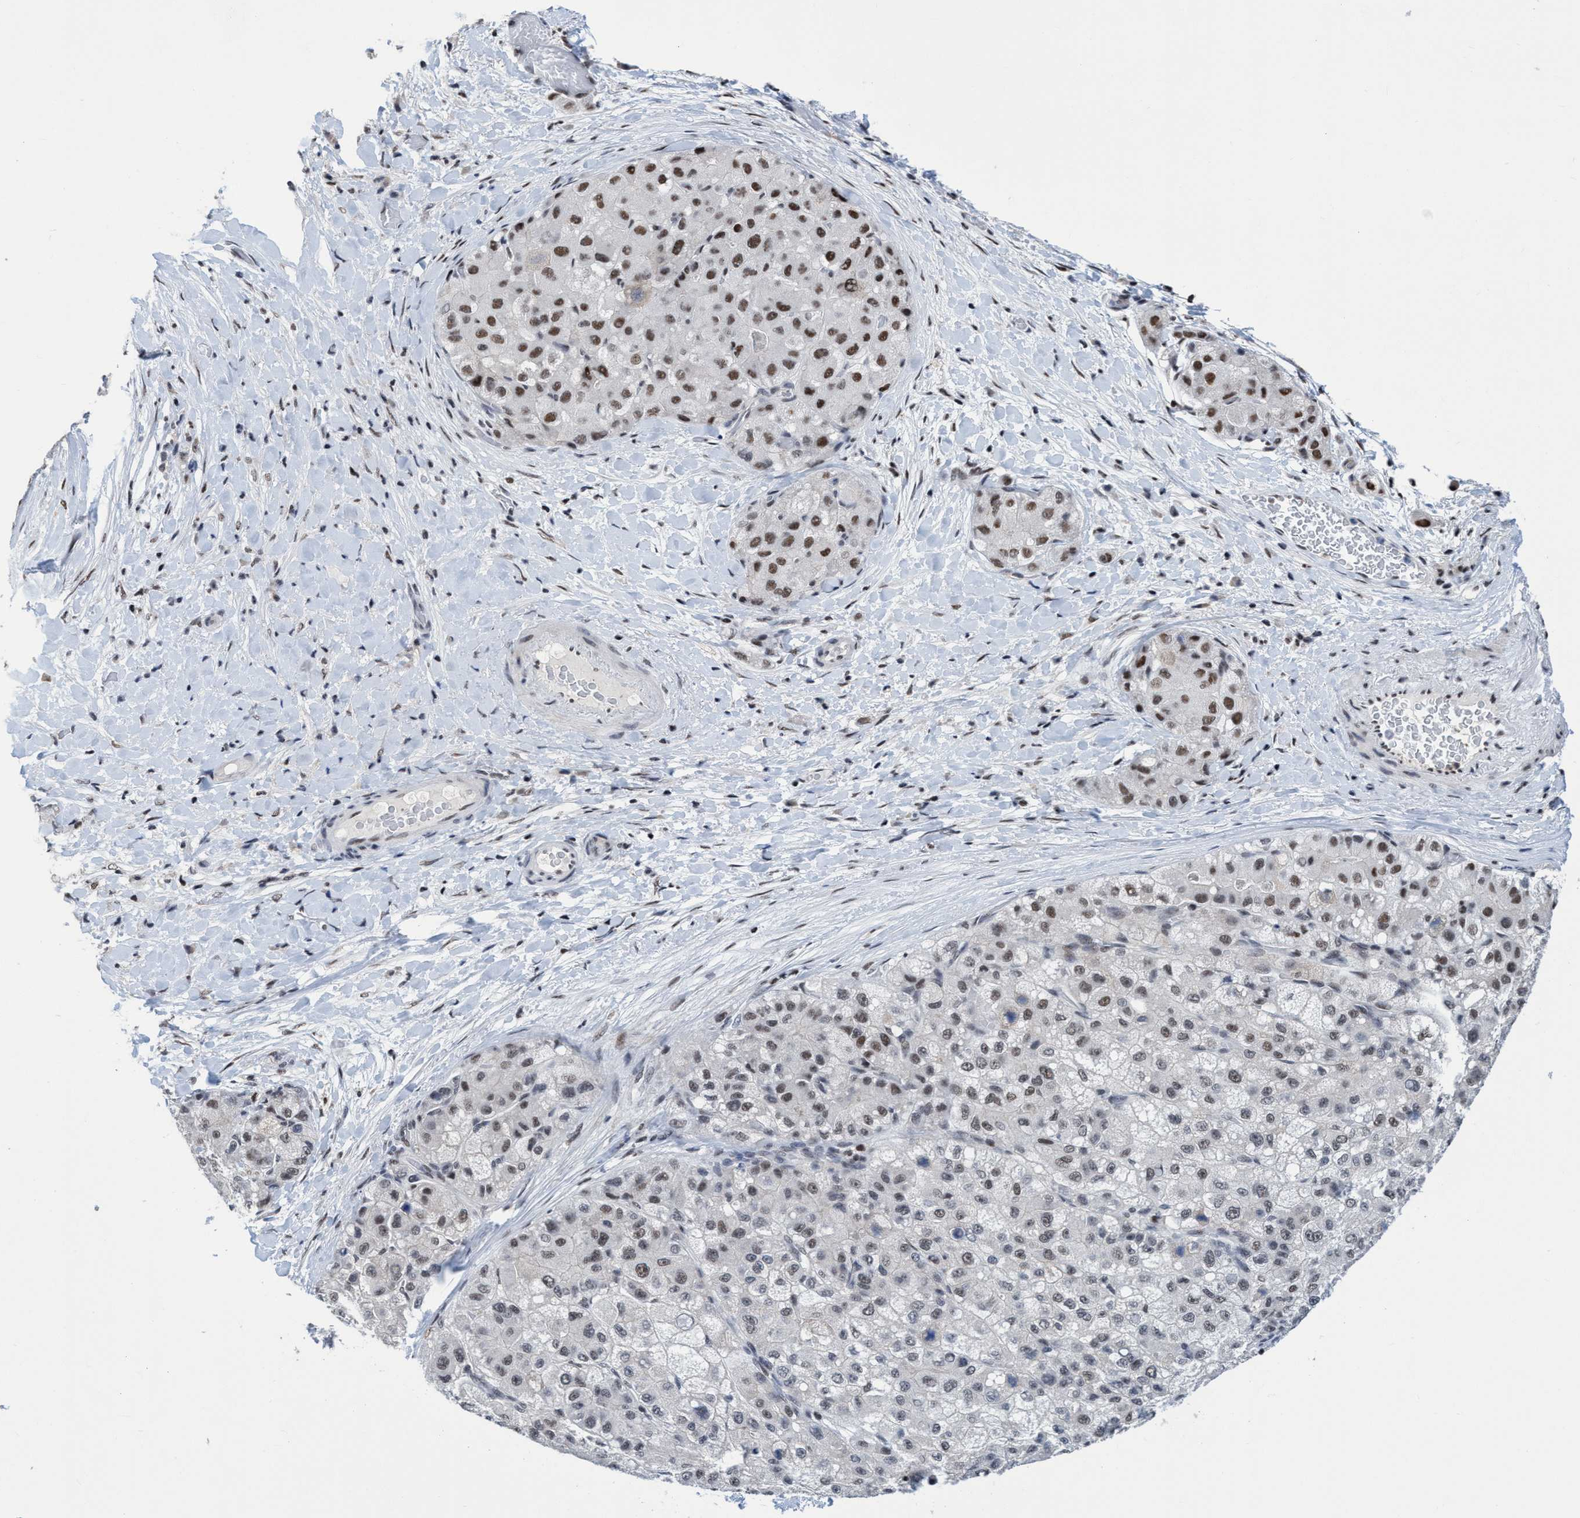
{"staining": {"intensity": "strong", "quantity": "25%-75%", "location": "nuclear"}, "tissue": "liver cancer", "cell_type": "Tumor cells", "image_type": "cancer", "snomed": [{"axis": "morphology", "description": "Carcinoma, Hepatocellular, NOS"}, {"axis": "topography", "description": "Liver"}], "caption": "Immunohistochemical staining of hepatocellular carcinoma (liver) demonstrates strong nuclear protein staining in about 25%-75% of tumor cells.", "gene": "C9orf78", "patient": {"sex": "male", "age": 80}}